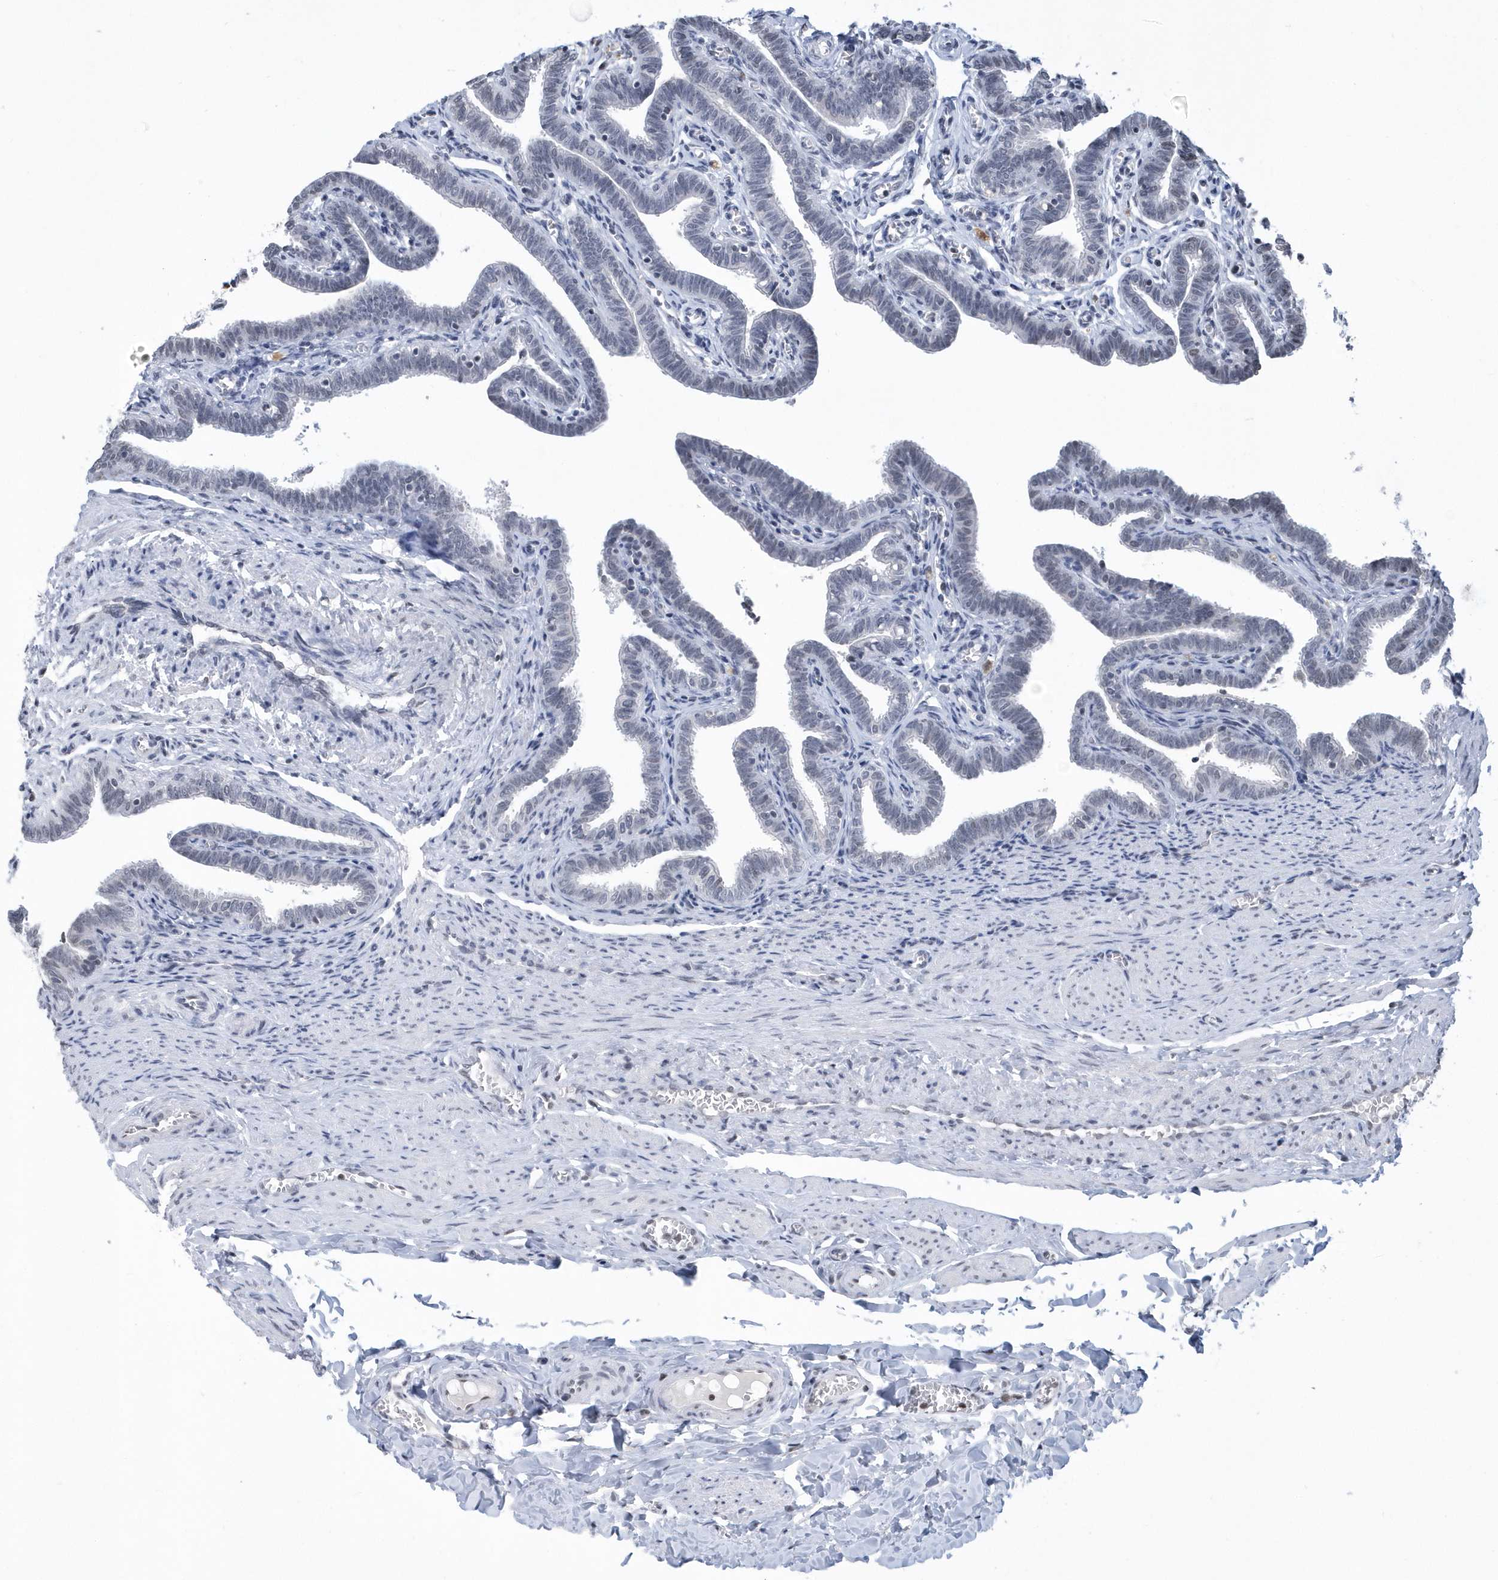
{"staining": {"intensity": "negative", "quantity": "none", "location": "none"}, "tissue": "fallopian tube", "cell_type": "Glandular cells", "image_type": "normal", "snomed": [{"axis": "morphology", "description": "Normal tissue, NOS"}, {"axis": "topography", "description": "Fallopian tube"}], "caption": "Fallopian tube was stained to show a protein in brown. There is no significant positivity in glandular cells. Nuclei are stained in blue.", "gene": "VWA5B2", "patient": {"sex": "female", "age": 36}}